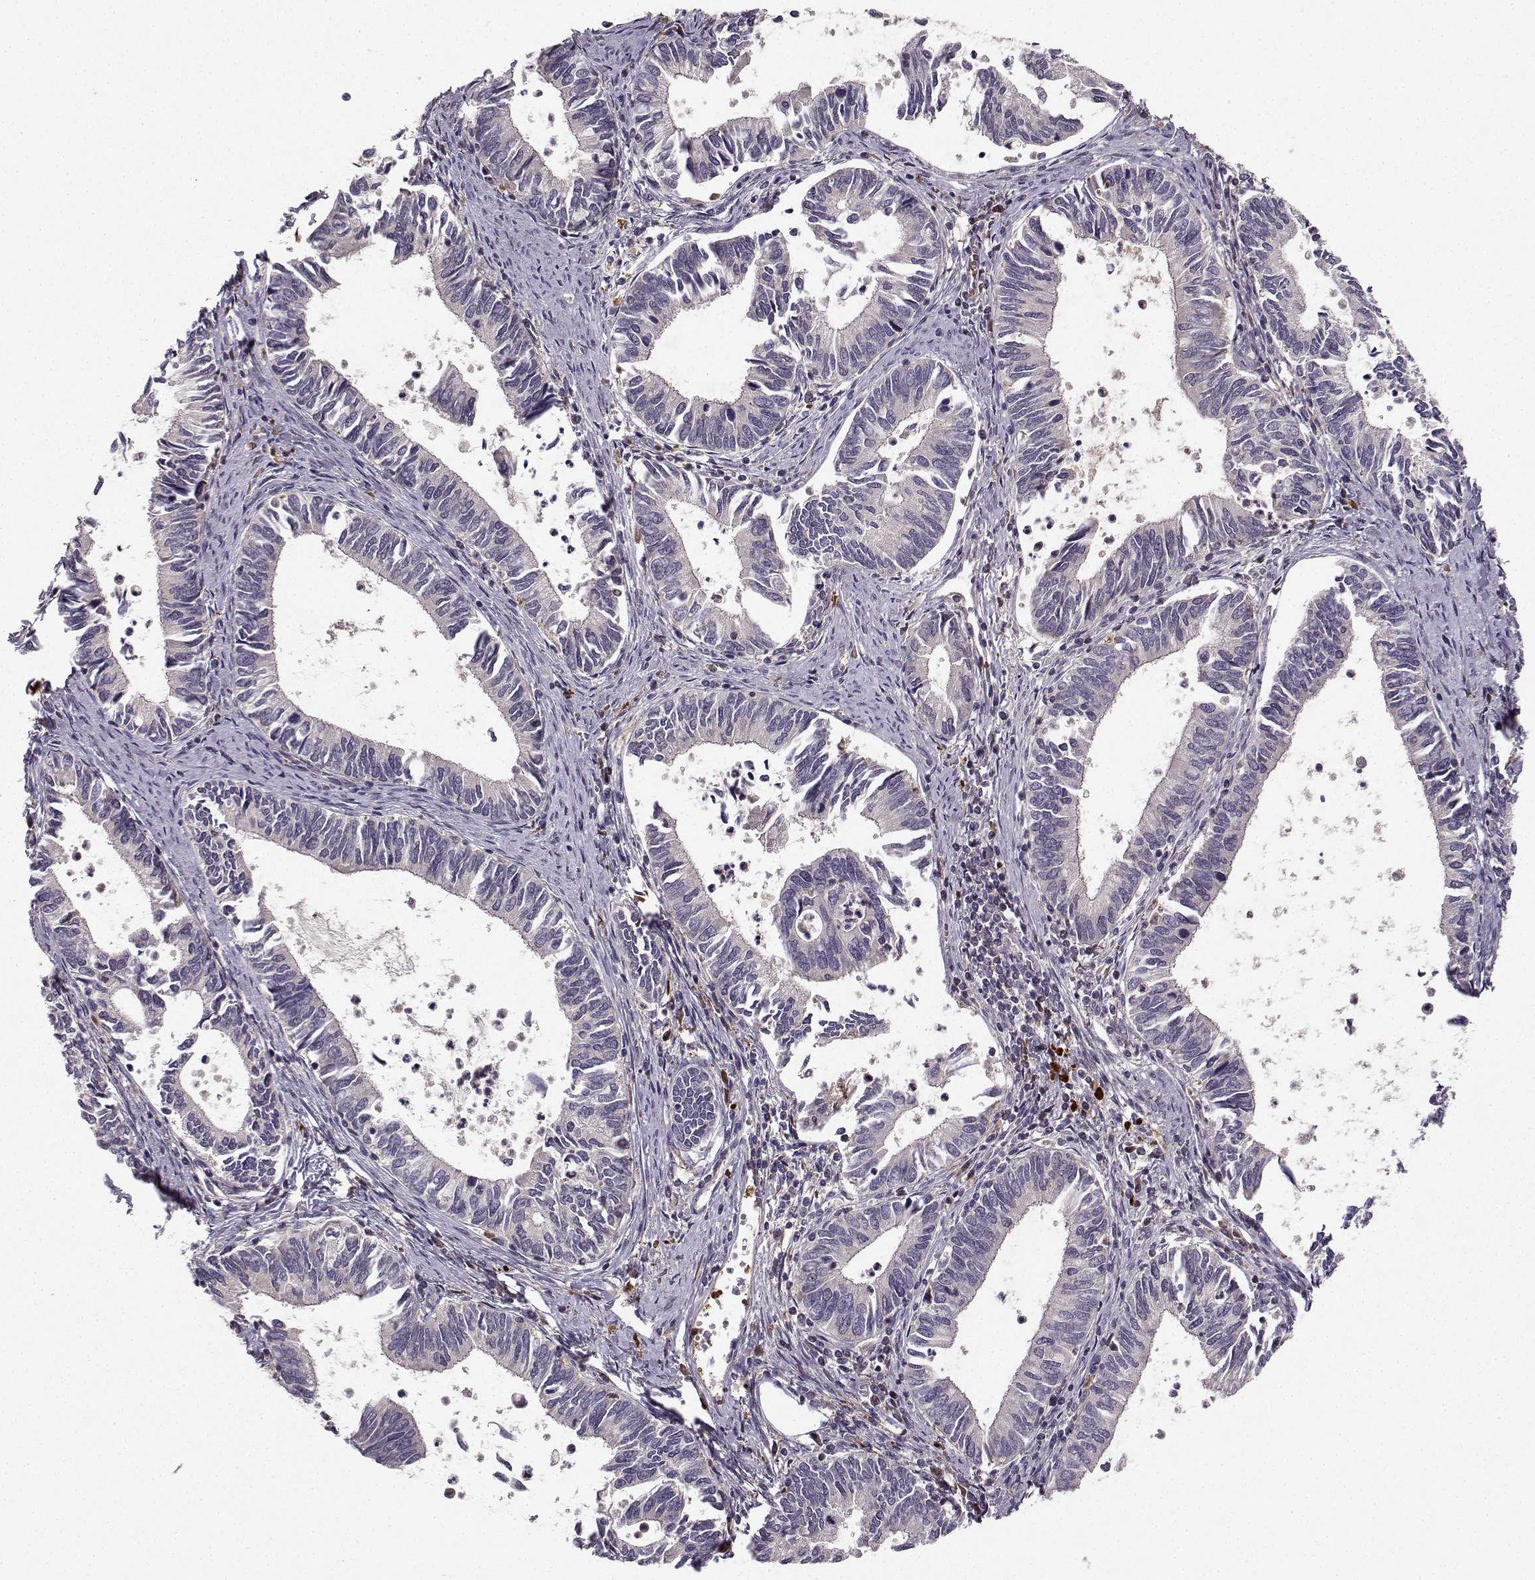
{"staining": {"intensity": "negative", "quantity": "none", "location": "none"}, "tissue": "cervical cancer", "cell_type": "Tumor cells", "image_type": "cancer", "snomed": [{"axis": "morphology", "description": "Adenocarcinoma, NOS"}, {"axis": "topography", "description": "Cervix"}], "caption": "High power microscopy micrograph of an IHC photomicrograph of cervical cancer (adenocarcinoma), revealing no significant staining in tumor cells. The staining is performed using DAB brown chromogen with nuclei counter-stained in using hematoxylin.", "gene": "WNT6", "patient": {"sex": "female", "age": 42}}